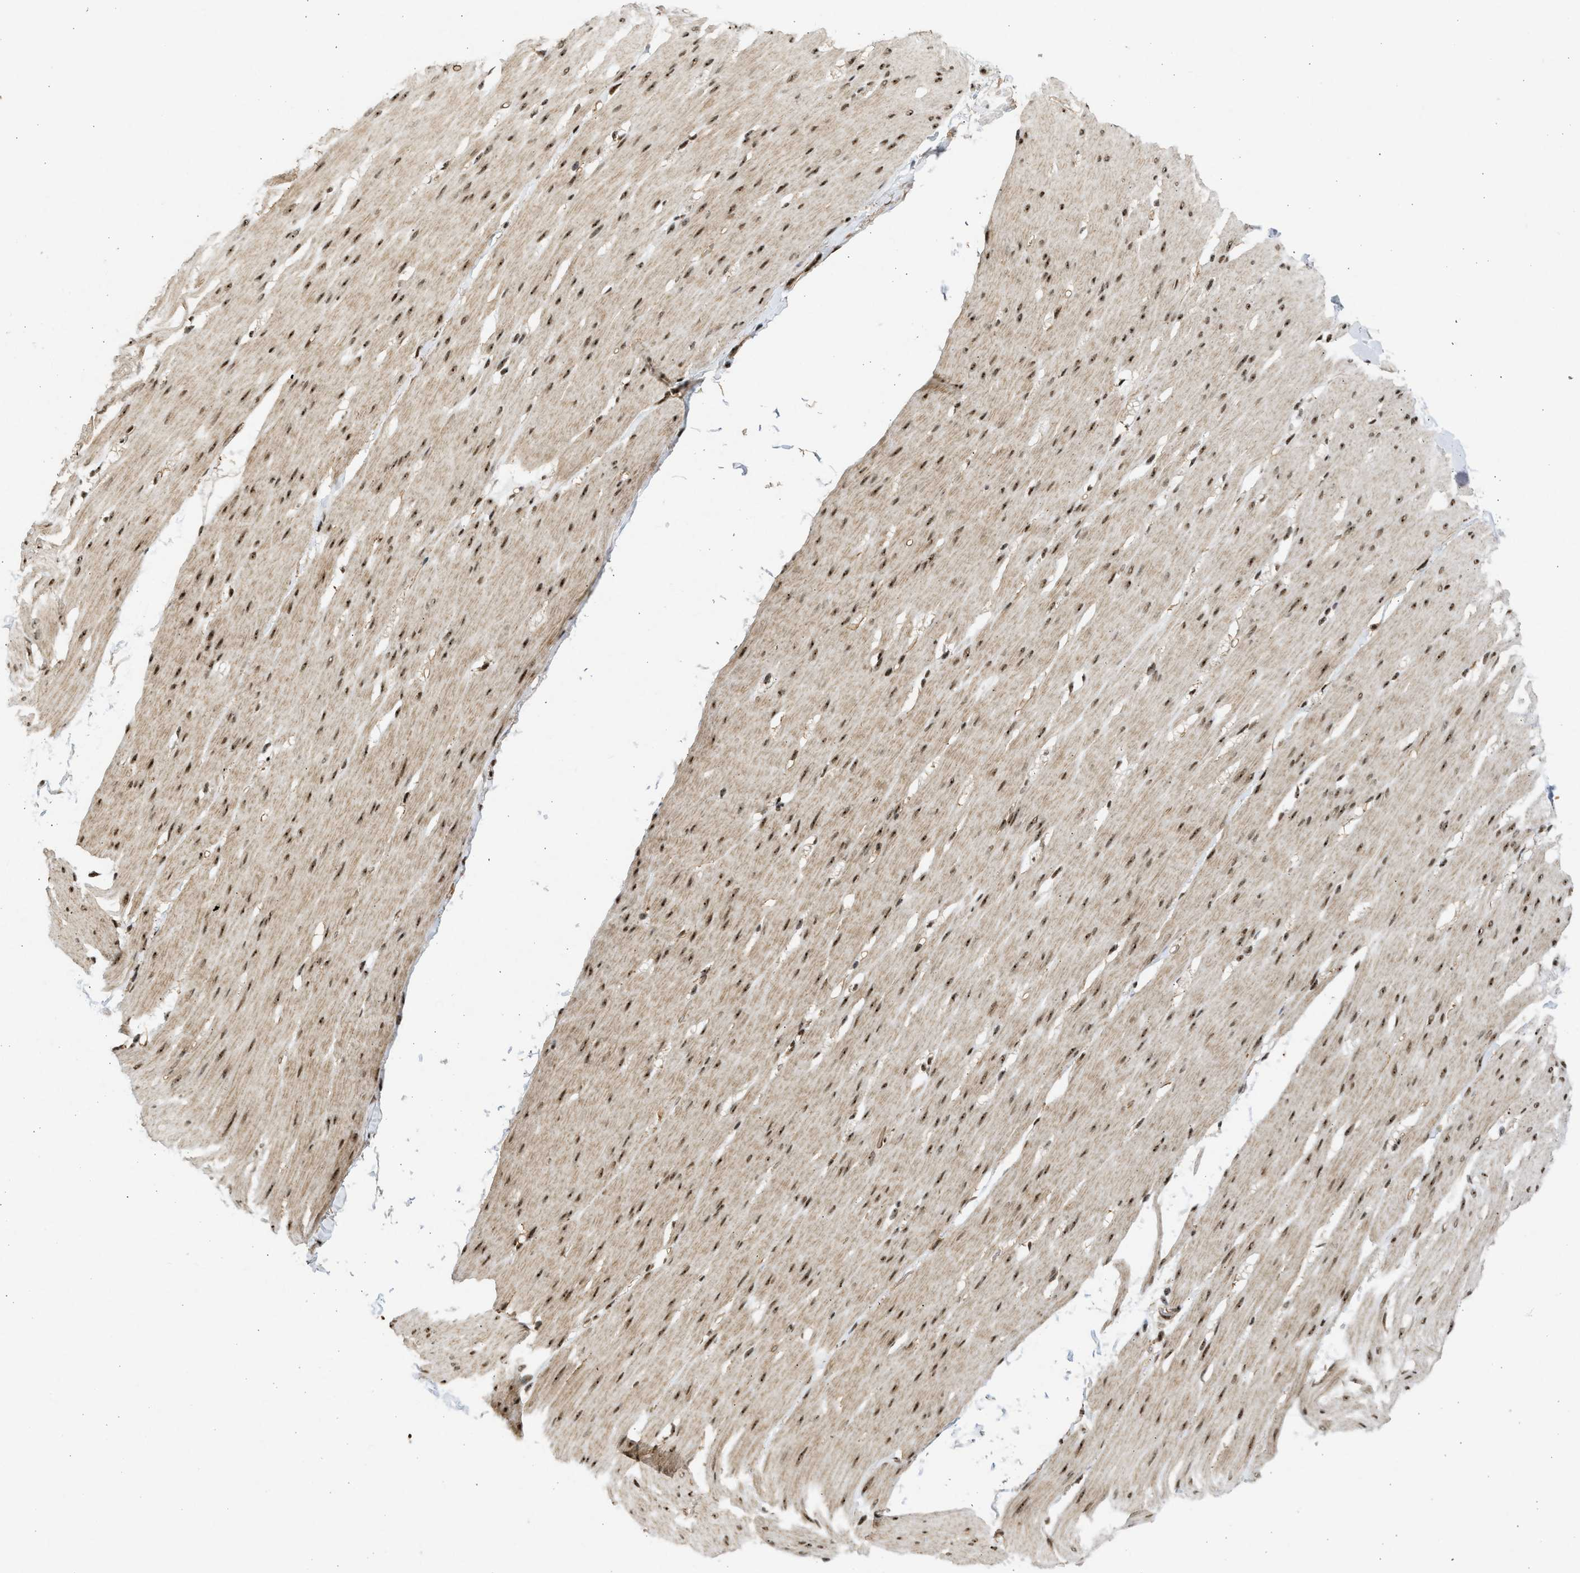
{"staining": {"intensity": "moderate", "quantity": ">75%", "location": "cytoplasmic/membranous,nuclear"}, "tissue": "smooth muscle", "cell_type": "Smooth muscle cells", "image_type": "normal", "snomed": [{"axis": "morphology", "description": "Normal tissue, NOS"}, {"axis": "topography", "description": "Smooth muscle"}, {"axis": "topography", "description": "Colon"}], "caption": "Immunohistochemistry staining of benign smooth muscle, which shows medium levels of moderate cytoplasmic/membranous,nuclear staining in about >75% of smooth muscle cells indicating moderate cytoplasmic/membranous,nuclear protein expression. The staining was performed using DAB (3,3'-diaminobenzidine) (brown) for protein detection and nuclei were counterstained in hematoxylin (blue).", "gene": "TFDP2", "patient": {"sex": "male", "age": 67}}